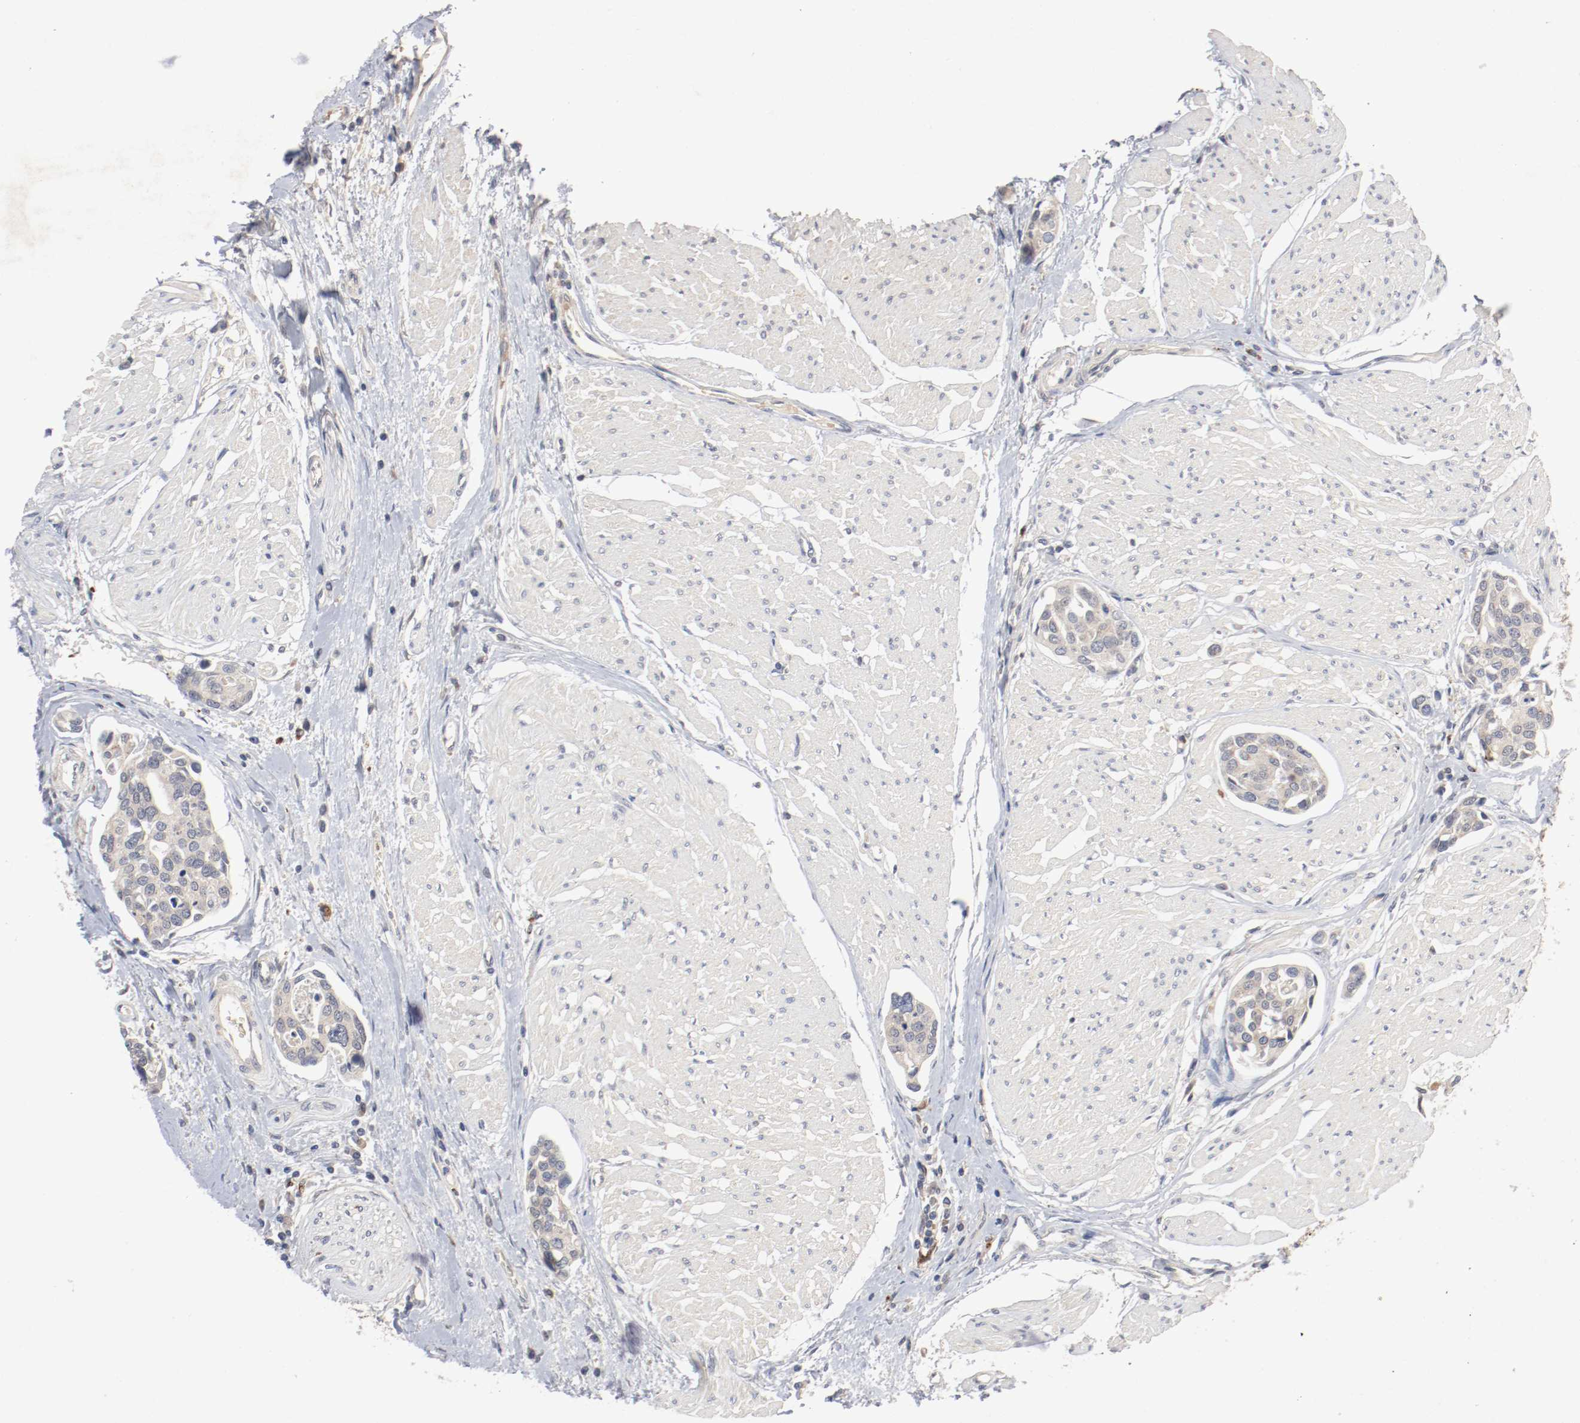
{"staining": {"intensity": "weak", "quantity": "25%-75%", "location": "cytoplasmic/membranous"}, "tissue": "urothelial cancer", "cell_type": "Tumor cells", "image_type": "cancer", "snomed": [{"axis": "morphology", "description": "Urothelial carcinoma, High grade"}, {"axis": "topography", "description": "Urinary bladder"}], "caption": "This image reveals immunohistochemistry staining of urothelial carcinoma (high-grade), with low weak cytoplasmic/membranous staining in about 25%-75% of tumor cells.", "gene": "REN", "patient": {"sex": "male", "age": 78}}